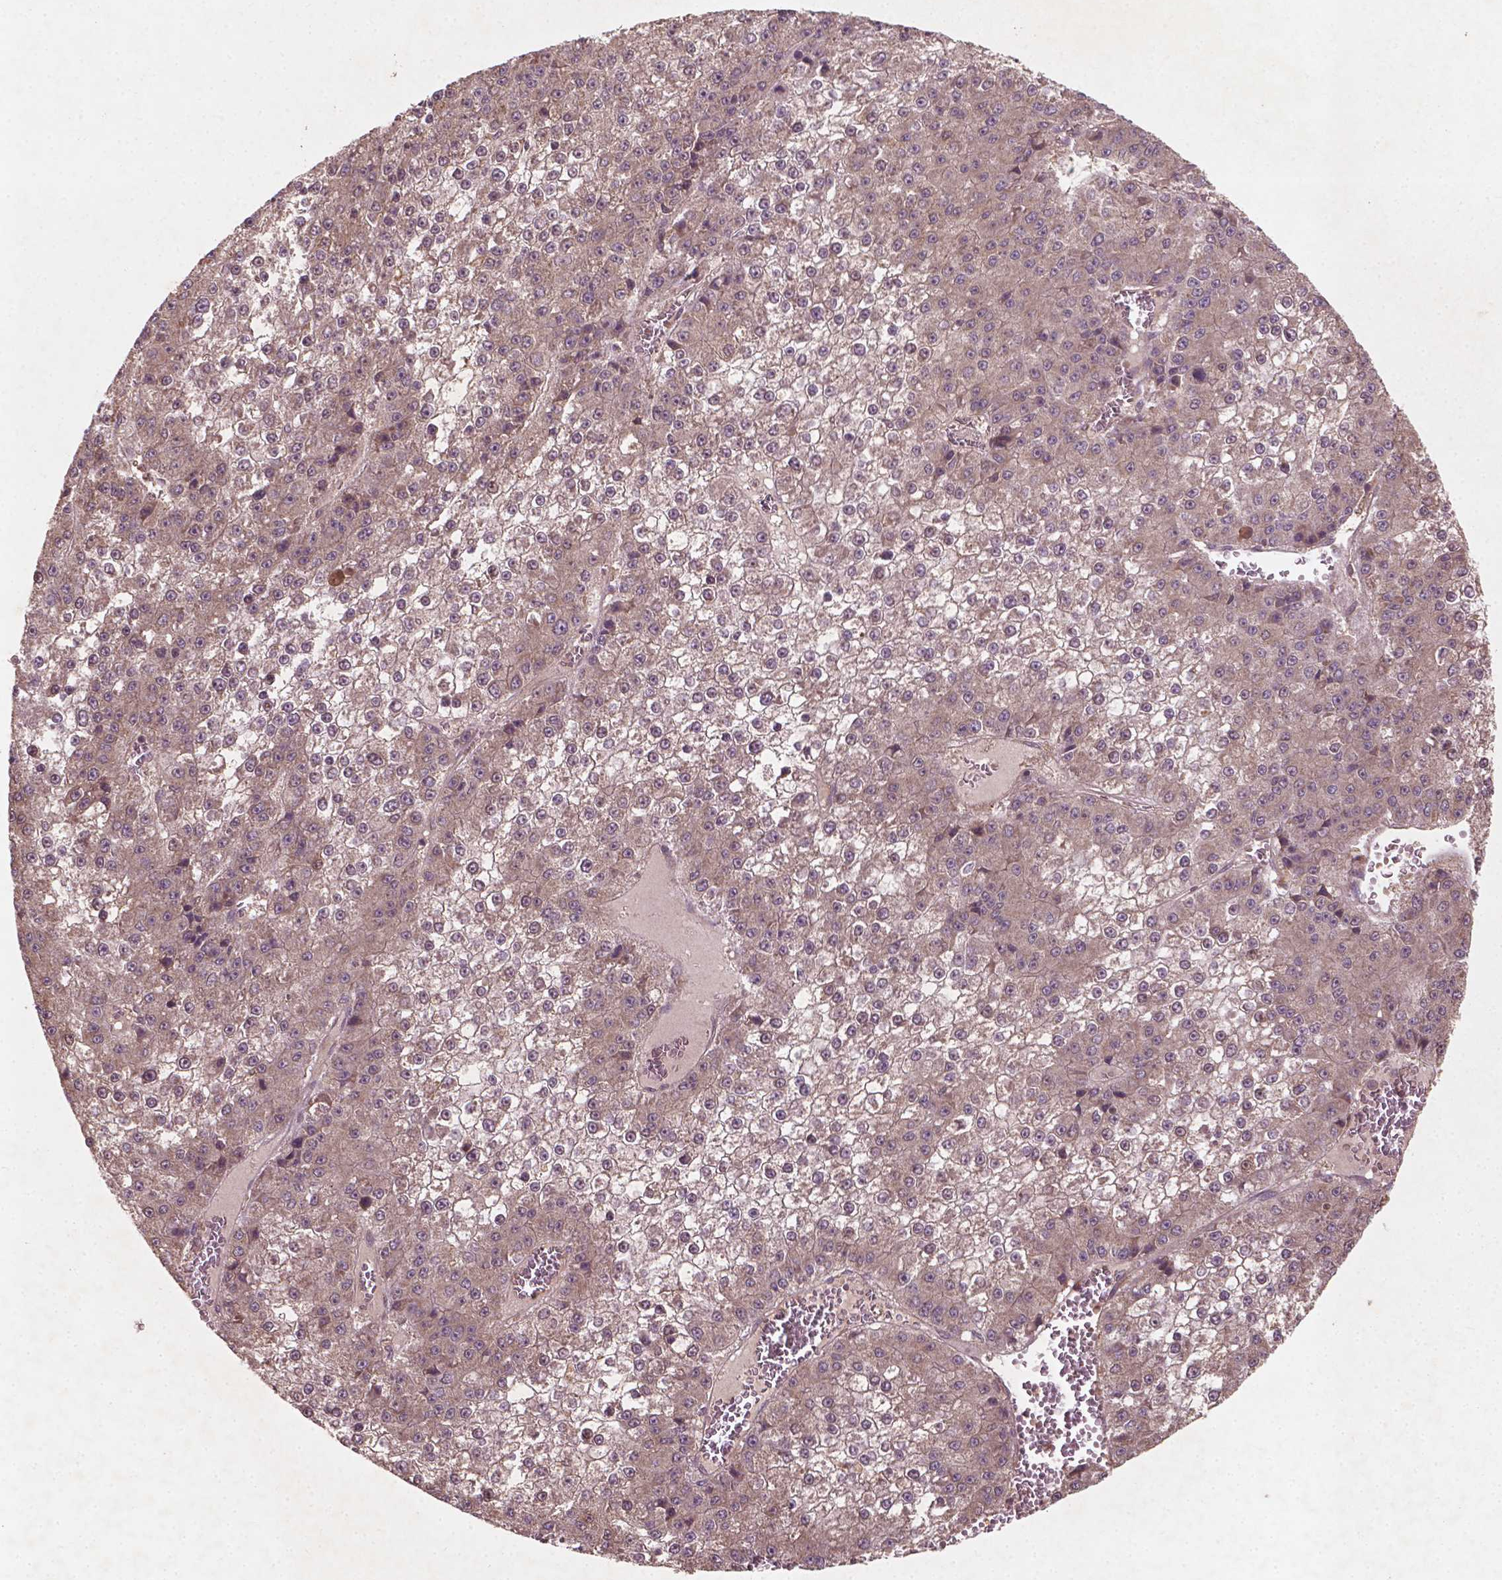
{"staining": {"intensity": "weak", "quantity": ">75%", "location": "cytoplasmic/membranous"}, "tissue": "liver cancer", "cell_type": "Tumor cells", "image_type": "cancer", "snomed": [{"axis": "morphology", "description": "Carcinoma, Hepatocellular, NOS"}, {"axis": "topography", "description": "Liver"}], "caption": "Liver cancer (hepatocellular carcinoma) stained for a protein (brown) demonstrates weak cytoplasmic/membranous positive positivity in about >75% of tumor cells.", "gene": "CYFIP2", "patient": {"sex": "female", "age": 73}}